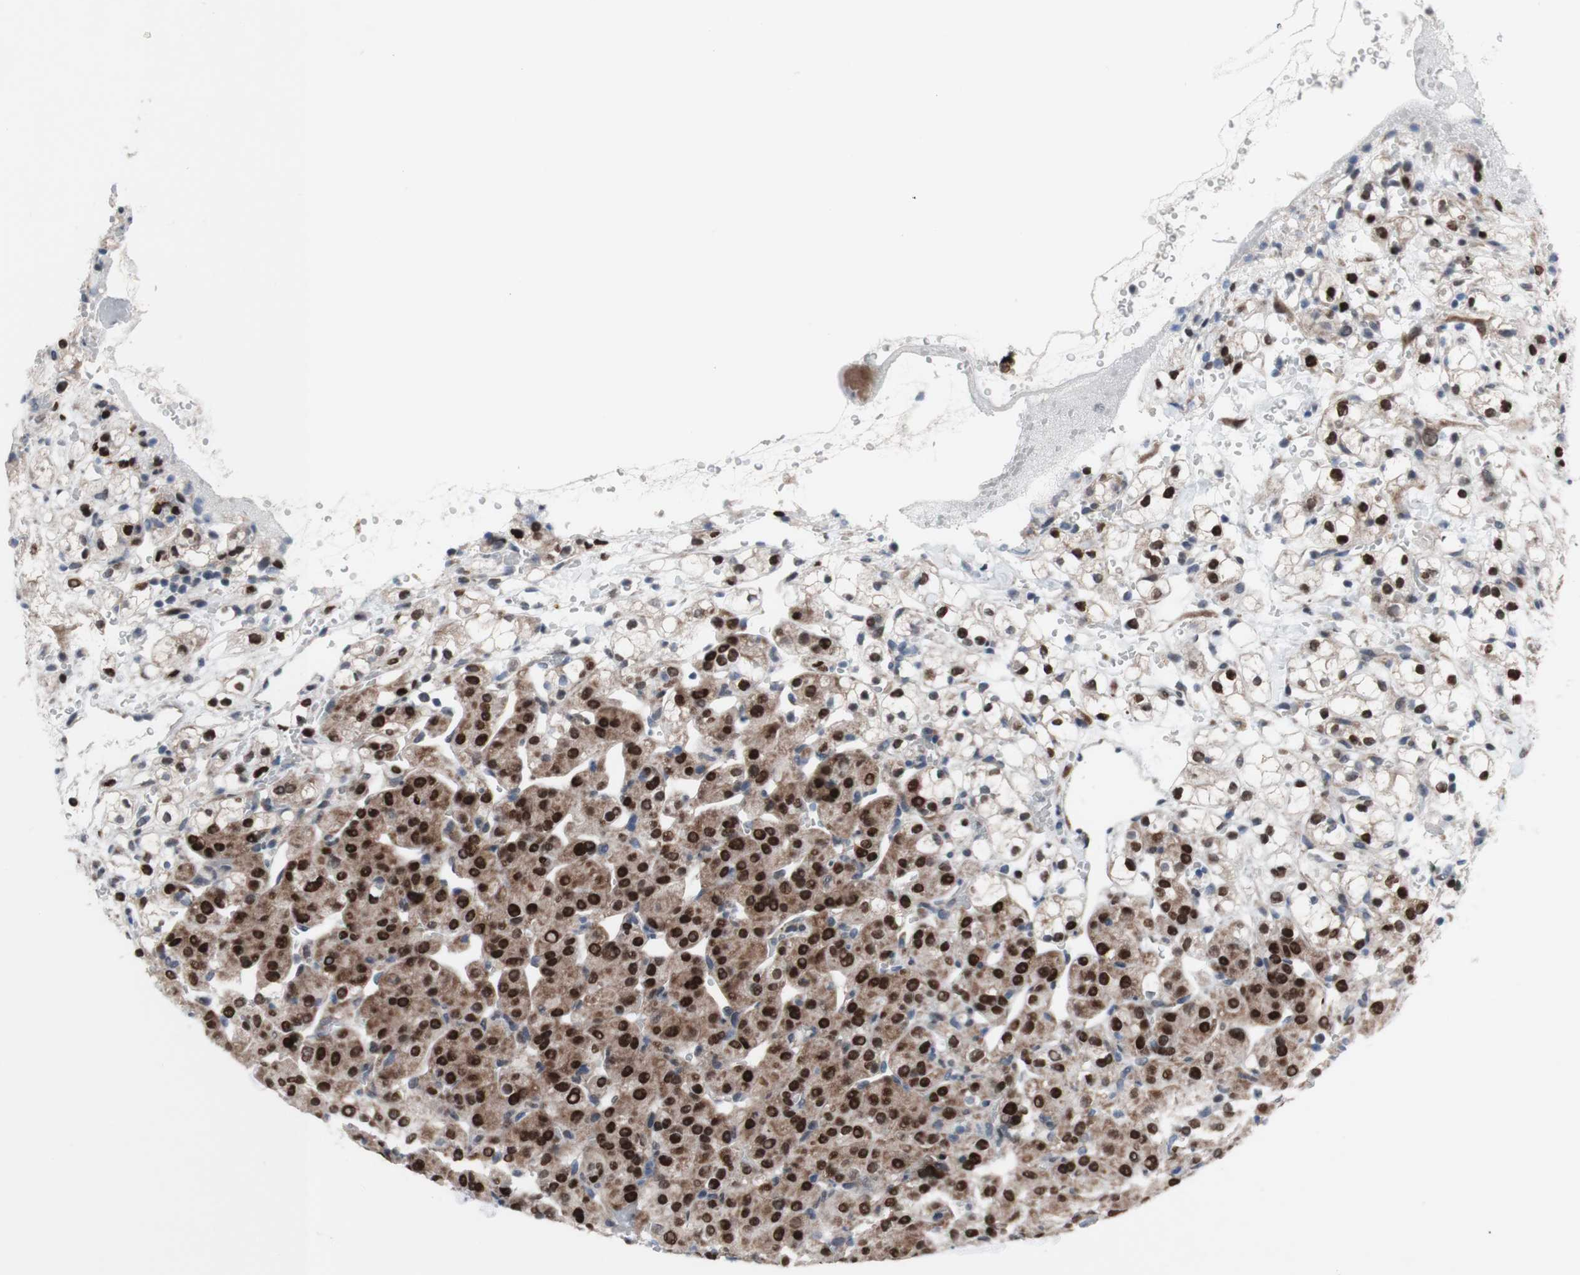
{"staining": {"intensity": "strong", "quantity": ">75%", "location": "cytoplasmic/membranous,nuclear"}, "tissue": "renal cancer", "cell_type": "Tumor cells", "image_type": "cancer", "snomed": [{"axis": "morphology", "description": "Adenocarcinoma, NOS"}, {"axis": "topography", "description": "Kidney"}], "caption": "Renal adenocarcinoma tissue shows strong cytoplasmic/membranous and nuclear positivity in about >75% of tumor cells", "gene": "PHTF2", "patient": {"sex": "male", "age": 61}}